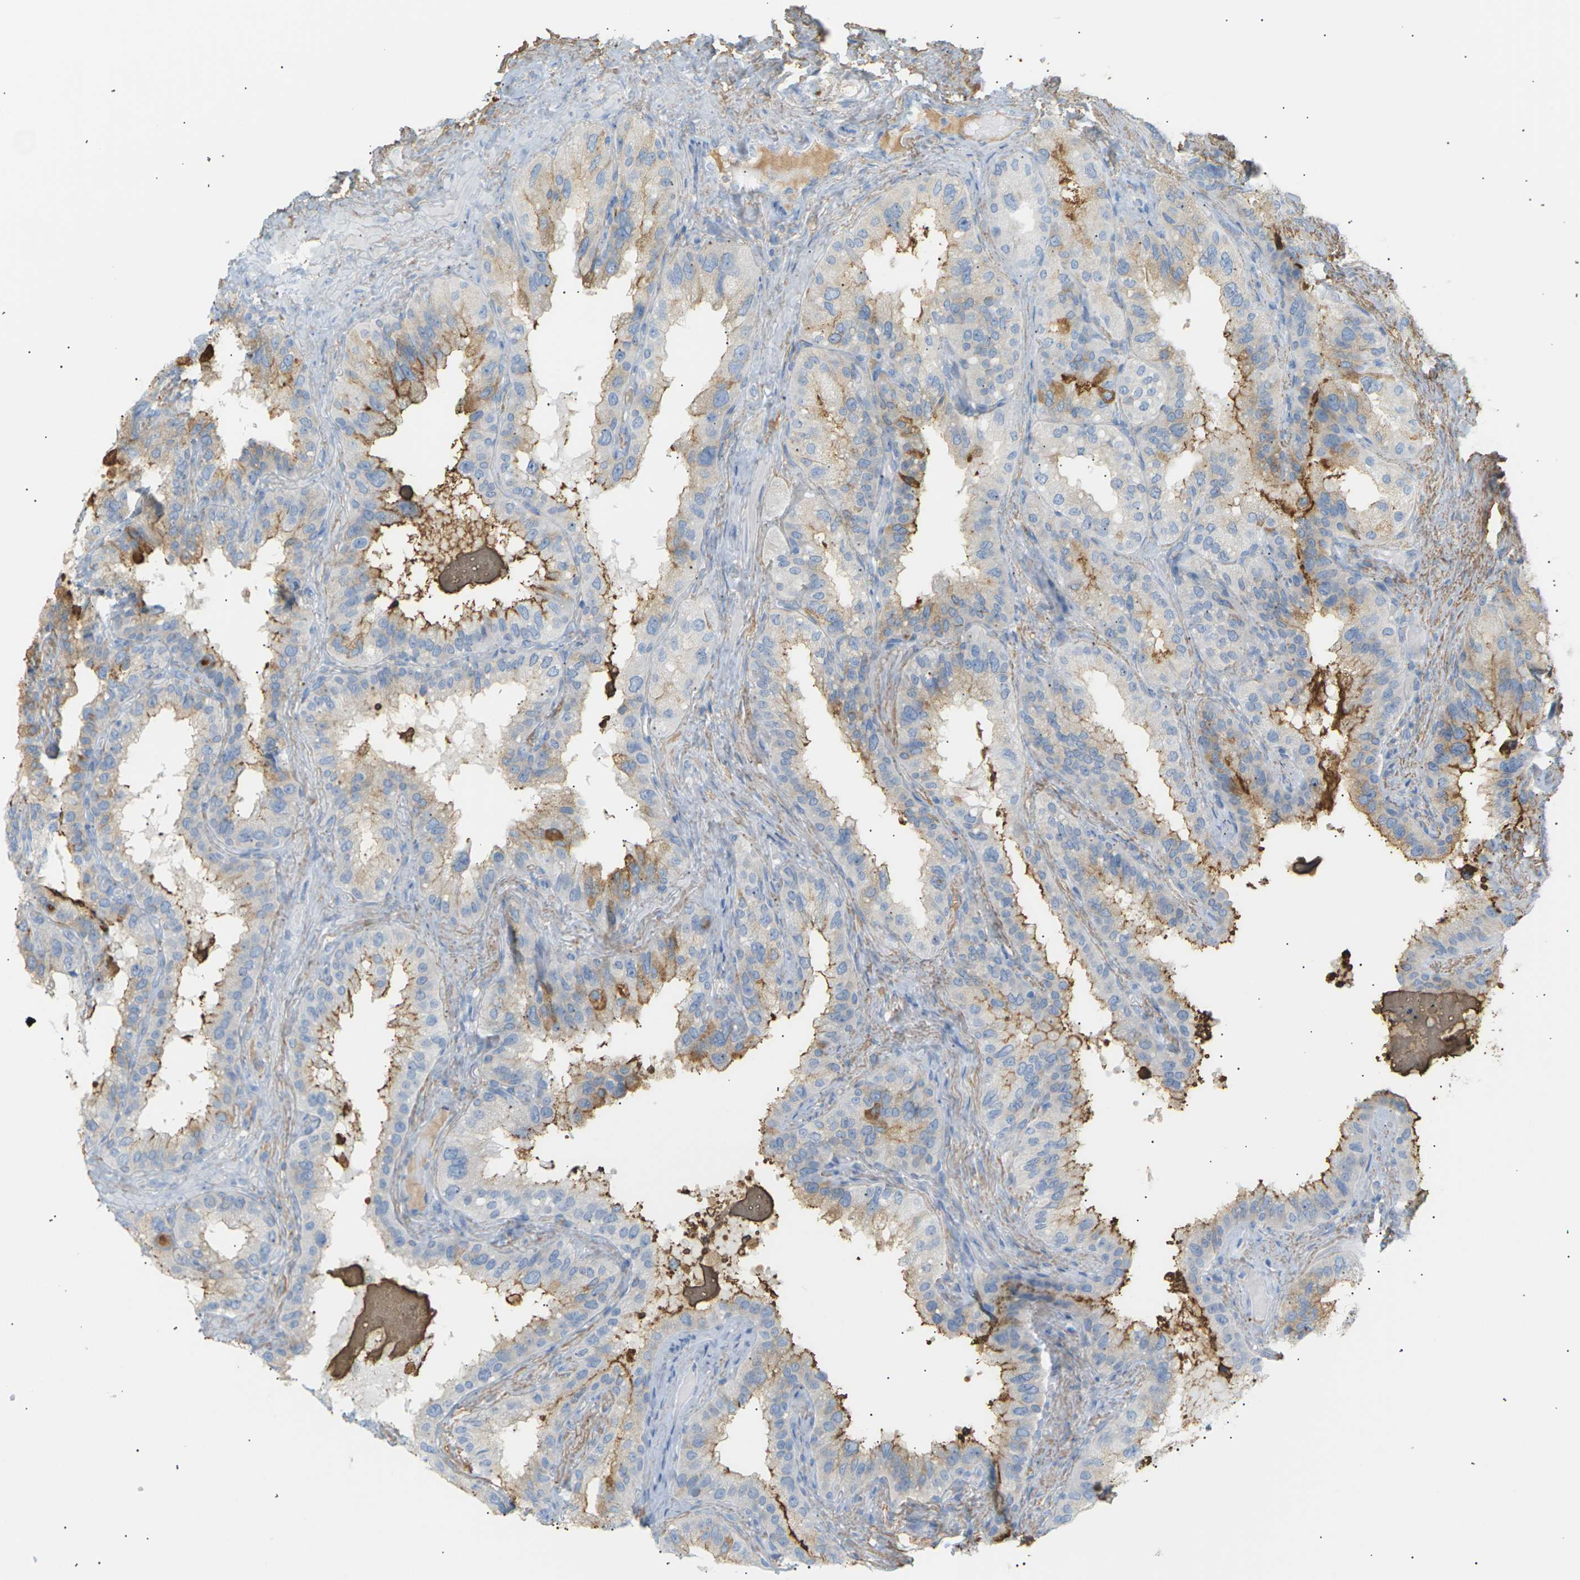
{"staining": {"intensity": "moderate", "quantity": "25%-75%", "location": "cytoplasmic/membranous"}, "tissue": "seminal vesicle", "cell_type": "Glandular cells", "image_type": "normal", "snomed": [{"axis": "morphology", "description": "Normal tissue, NOS"}, {"axis": "topography", "description": "Seminal veicle"}], "caption": "IHC of normal seminal vesicle displays medium levels of moderate cytoplasmic/membranous staining in about 25%-75% of glandular cells. (DAB (3,3'-diaminobenzidine) IHC with brightfield microscopy, high magnification).", "gene": "CLU", "patient": {"sex": "male", "age": 68}}